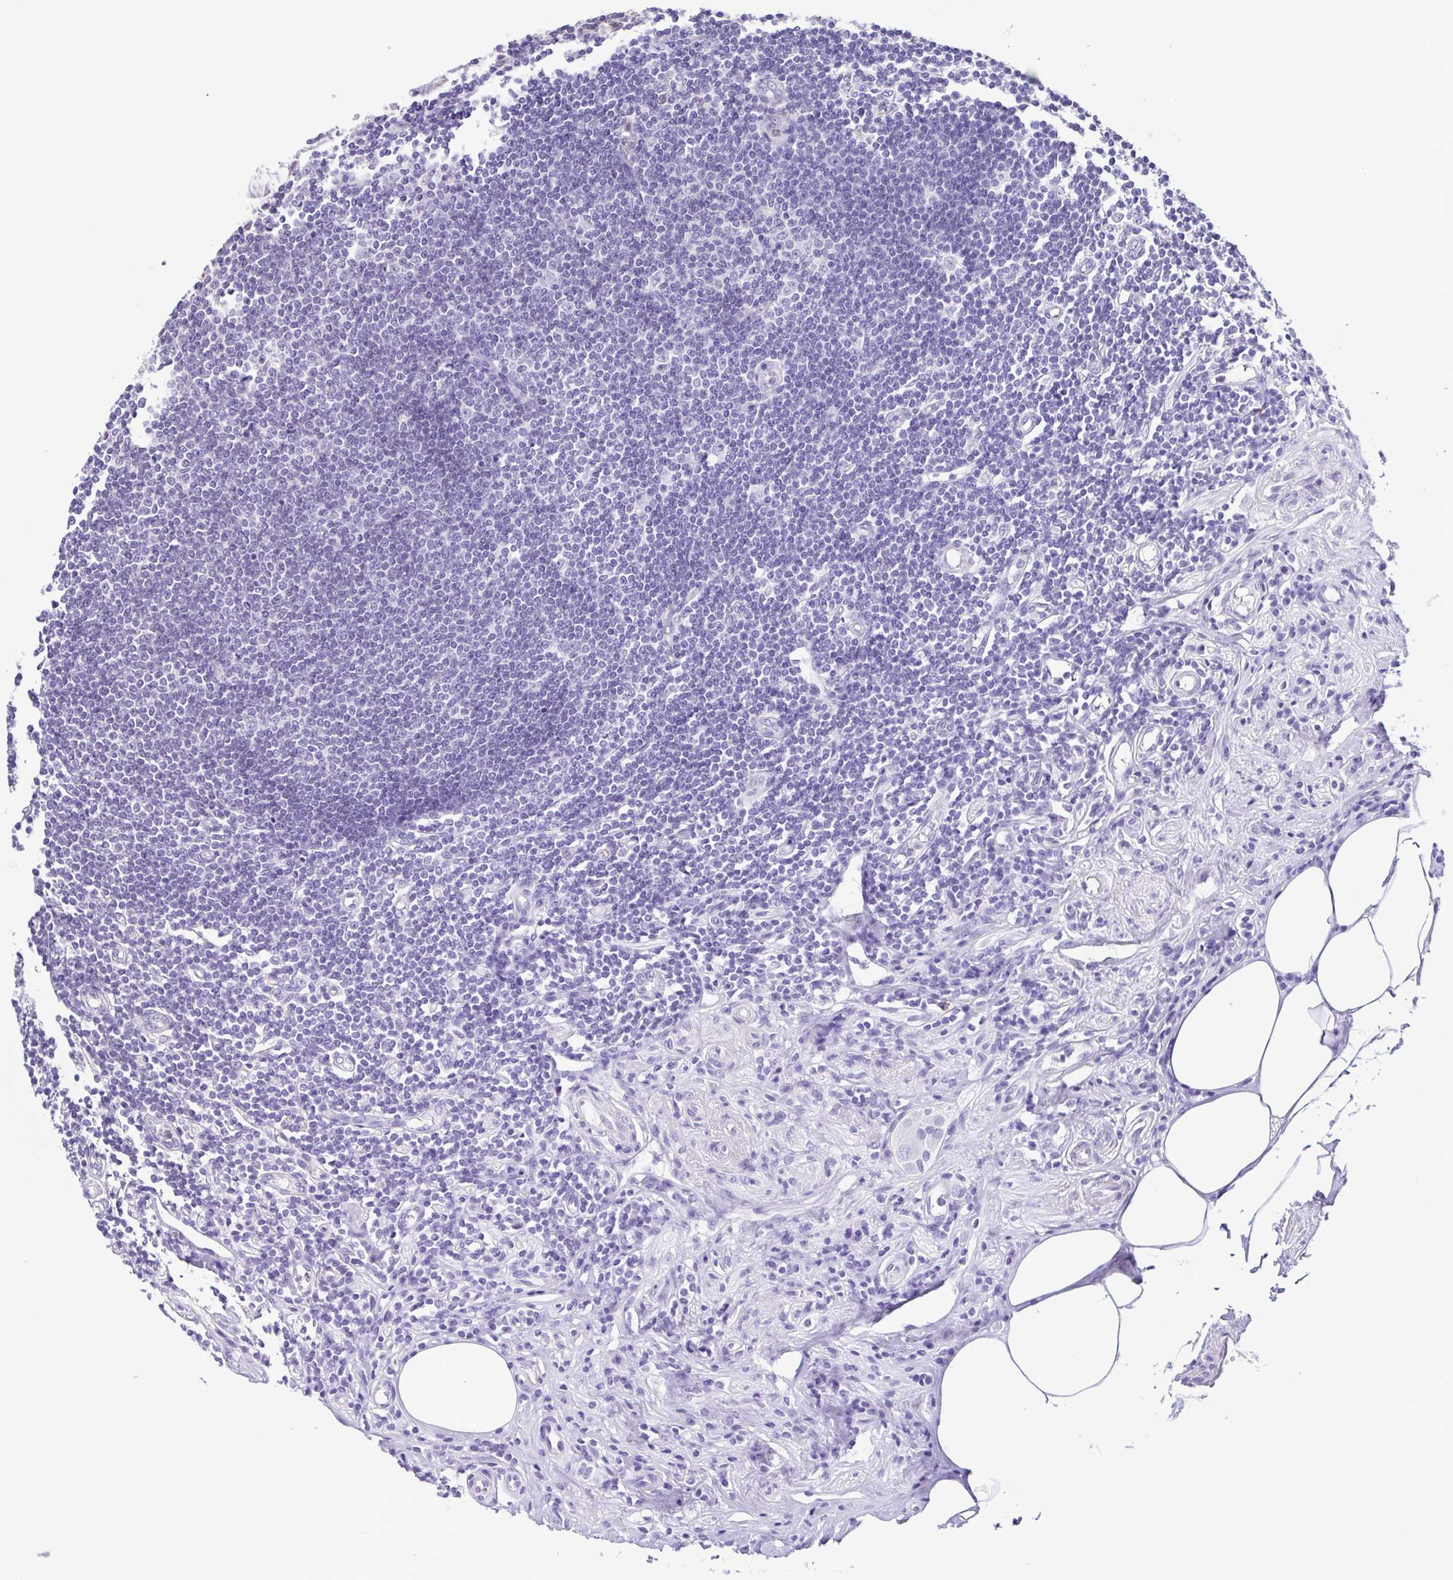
{"staining": {"intensity": "negative", "quantity": "none", "location": "none"}, "tissue": "appendix", "cell_type": "Glandular cells", "image_type": "normal", "snomed": [{"axis": "morphology", "description": "Normal tissue, NOS"}, {"axis": "topography", "description": "Appendix"}], "caption": "An immunohistochemistry histopathology image of unremarkable appendix is shown. There is no staining in glandular cells of appendix. (DAB IHC, high magnification).", "gene": "CBY2", "patient": {"sex": "female", "age": 57}}